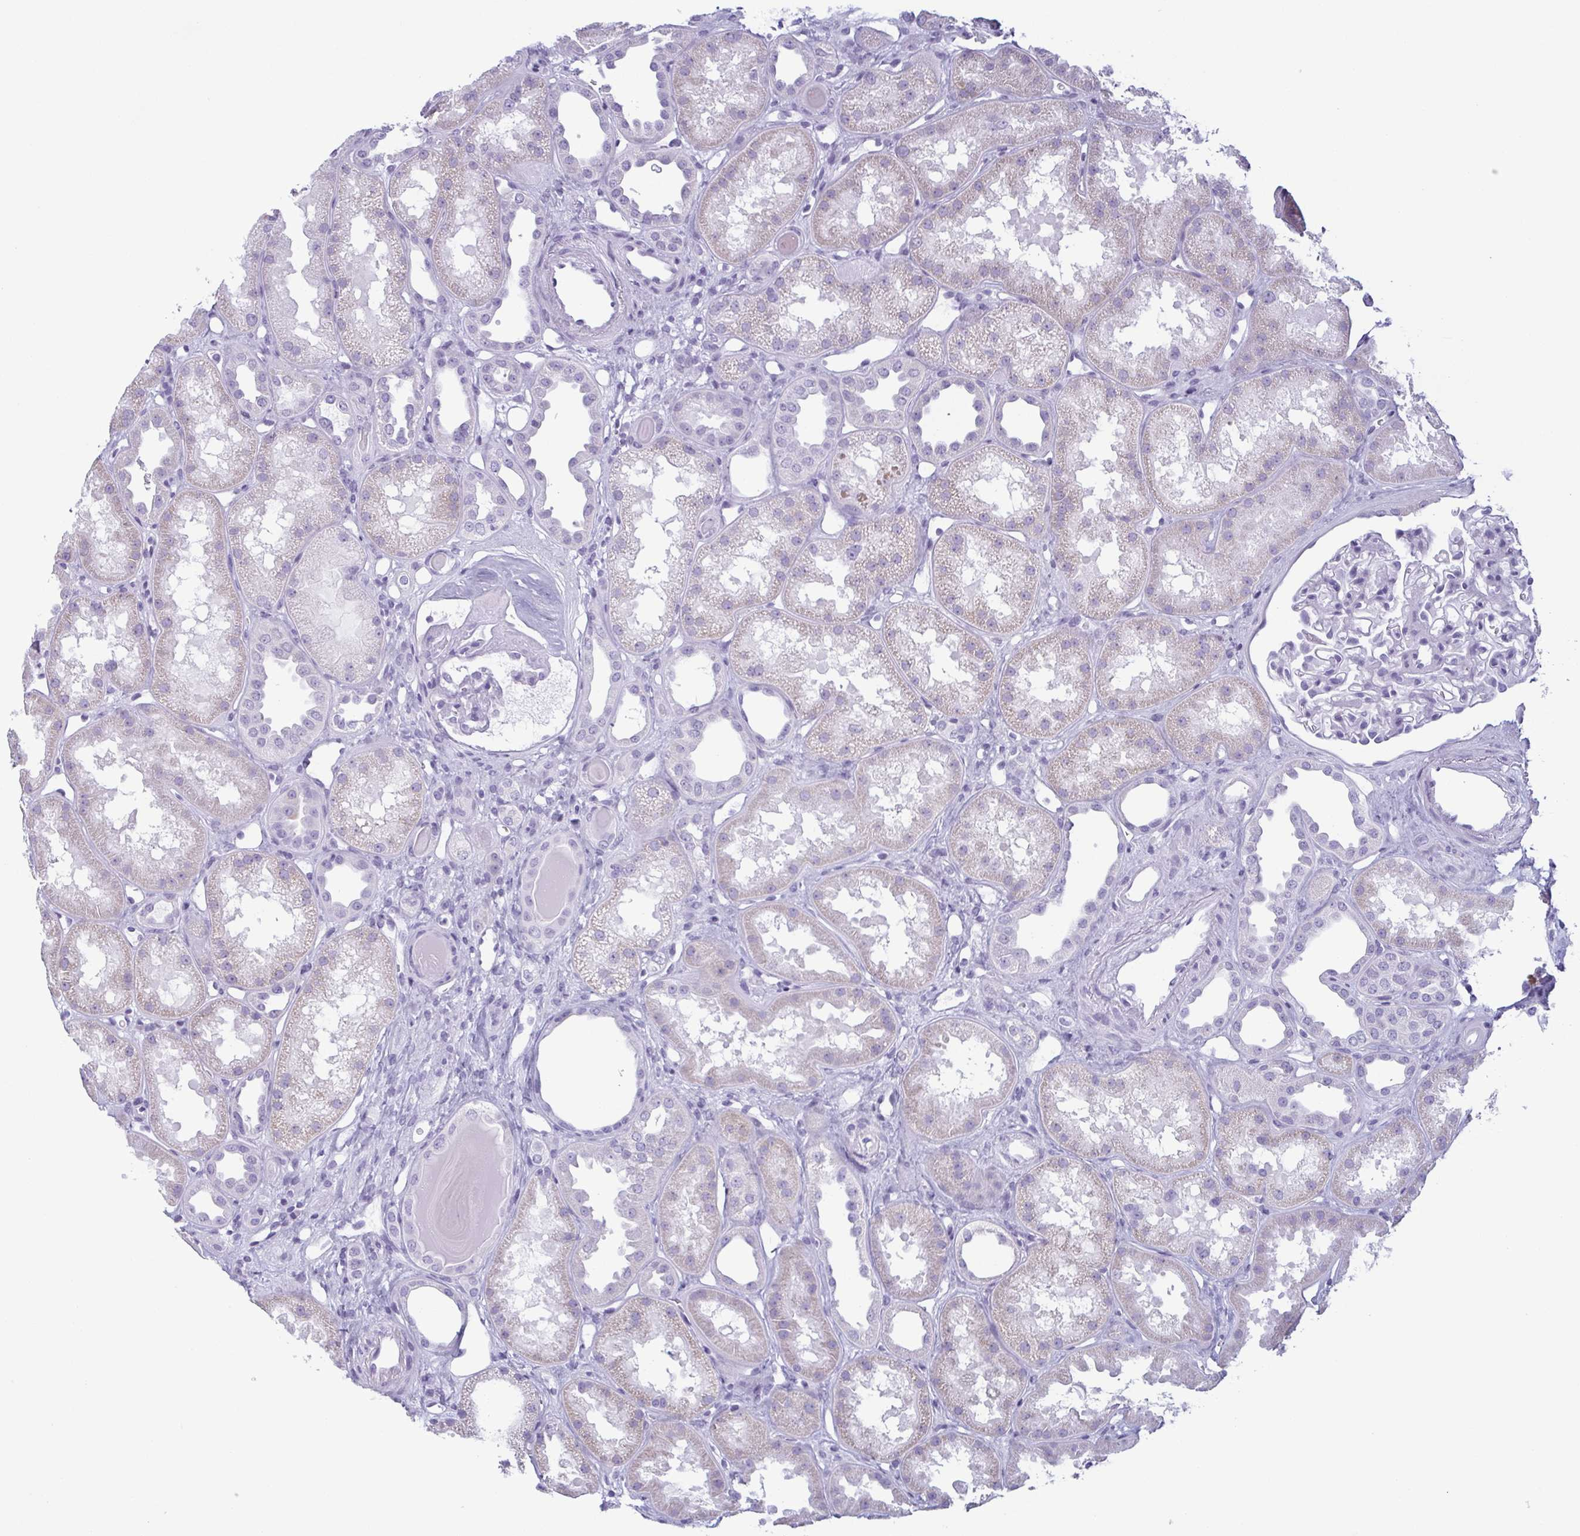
{"staining": {"intensity": "negative", "quantity": "none", "location": "none"}, "tissue": "kidney", "cell_type": "Cells in glomeruli", "image_type": "normal", "snomed": [{"axis": "morphology", "description": "Normal tissue, NOS"}, {"axis": "topography", "description": "Kidney"}], "caption": "Cells in glomeruli are negative for brown protein staining in normal kidney. The staining was performed using DAB to visualize the protein expression in brown, while the nuclei were stained in blue with hematoxylin (Magnification: 20x).", "gene": "KRT78", "patient": {"sex": "male", "age": 61}}